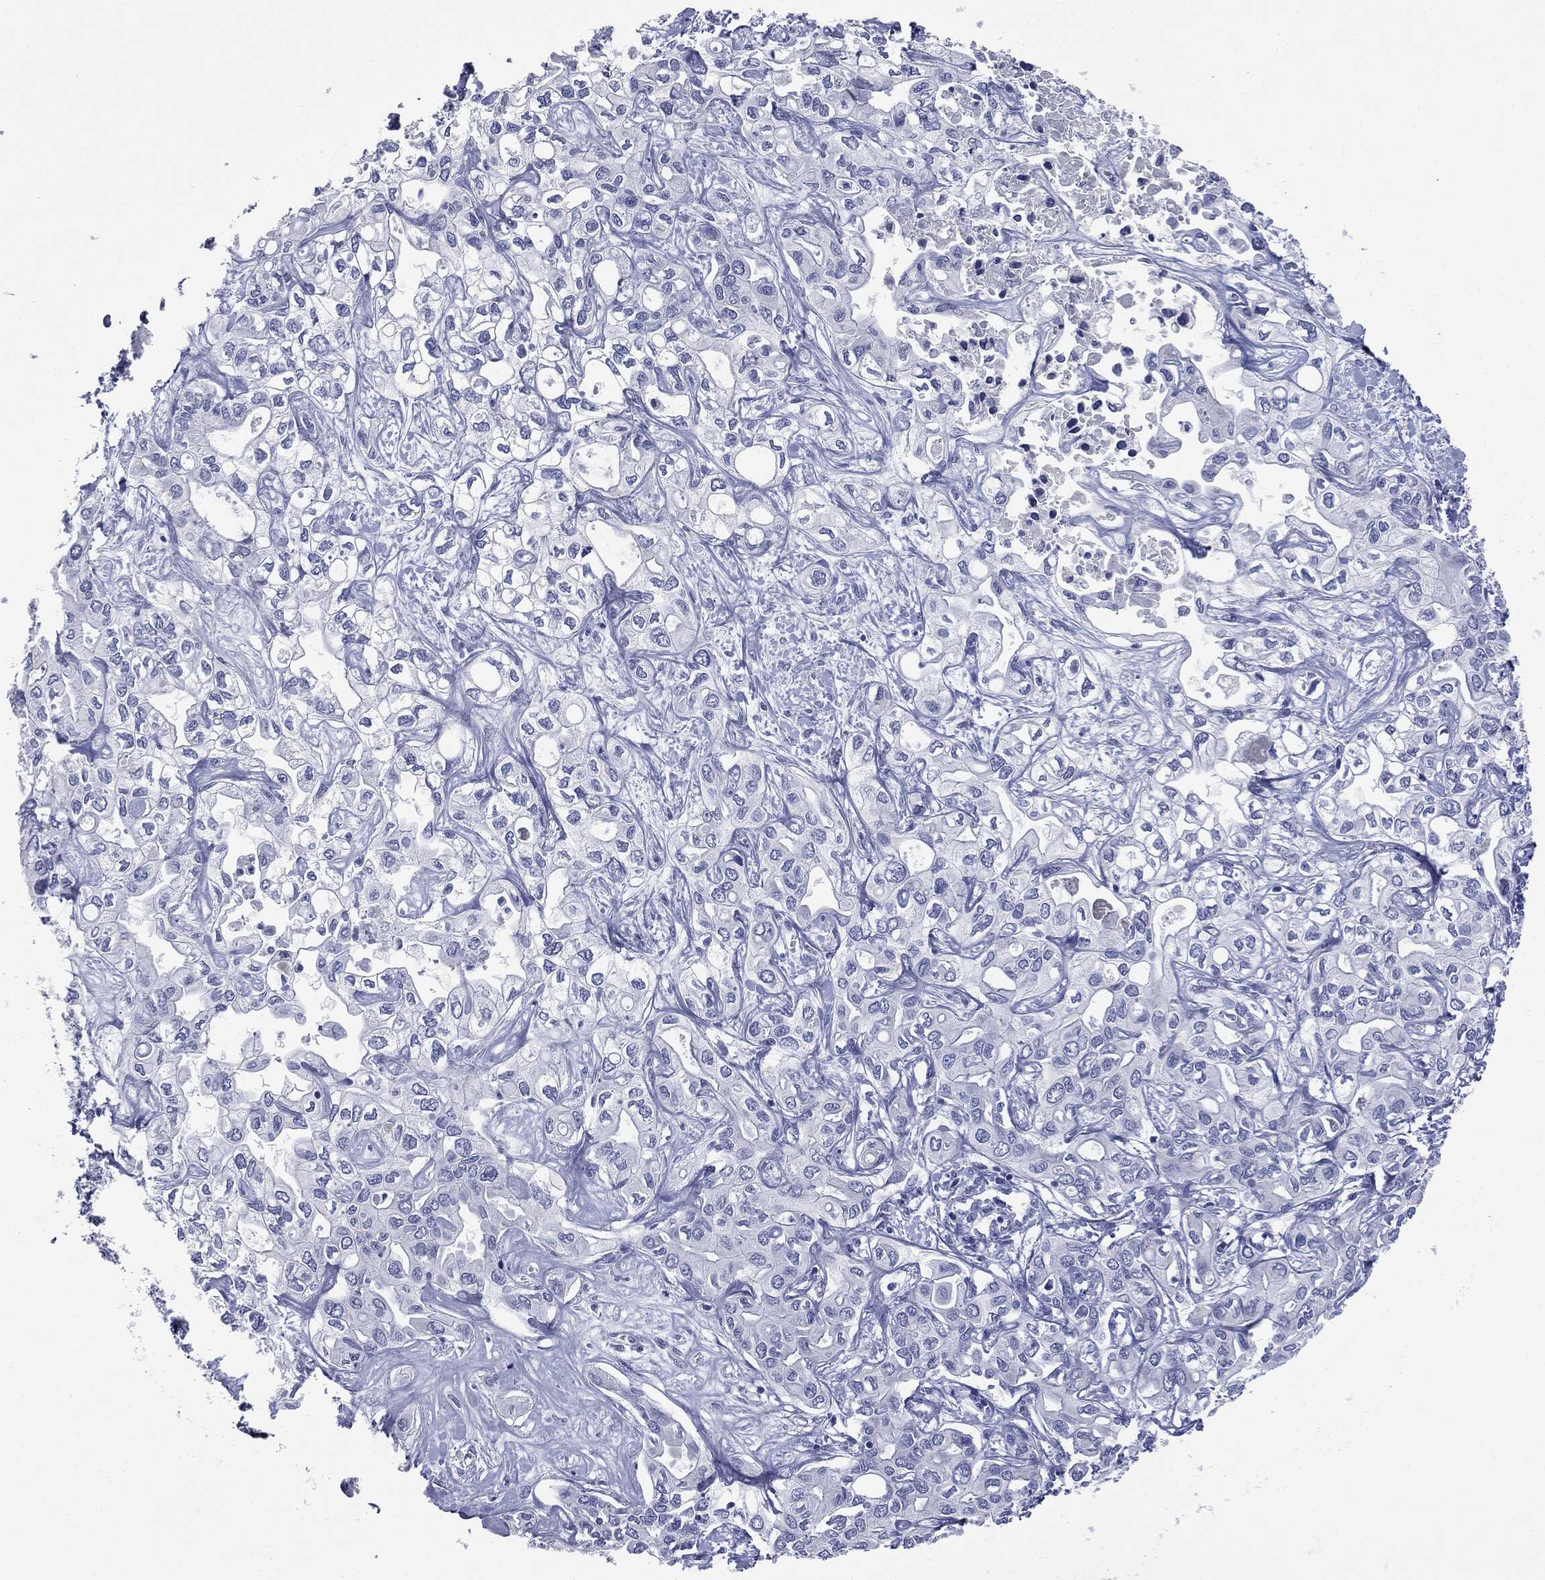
{"staining": {"intensity": "negative", "quantity": "none", "location": "none"}, "tissue": "liver cancer", "cell_type": "Tumor cells", "image_type": "cancer", "snomed": [{"axis": "morphology", "description": "Cholangiocarcinoma"}, {"axis": "topography", "description": "Liver"}], "caption": "An immunohistochemistry (IHC) photomicrograph of liver cholangiocarcinoma is shown. There is no staining in tumor cells of liver cholangiocarcinoma. Brightfield microscopy of IHC stained with DAB (brown) and hematoxylin (blue), captured at high magnification.", "gene": "ATP2A1", "patient": {"sex": "female", "age": 64}}